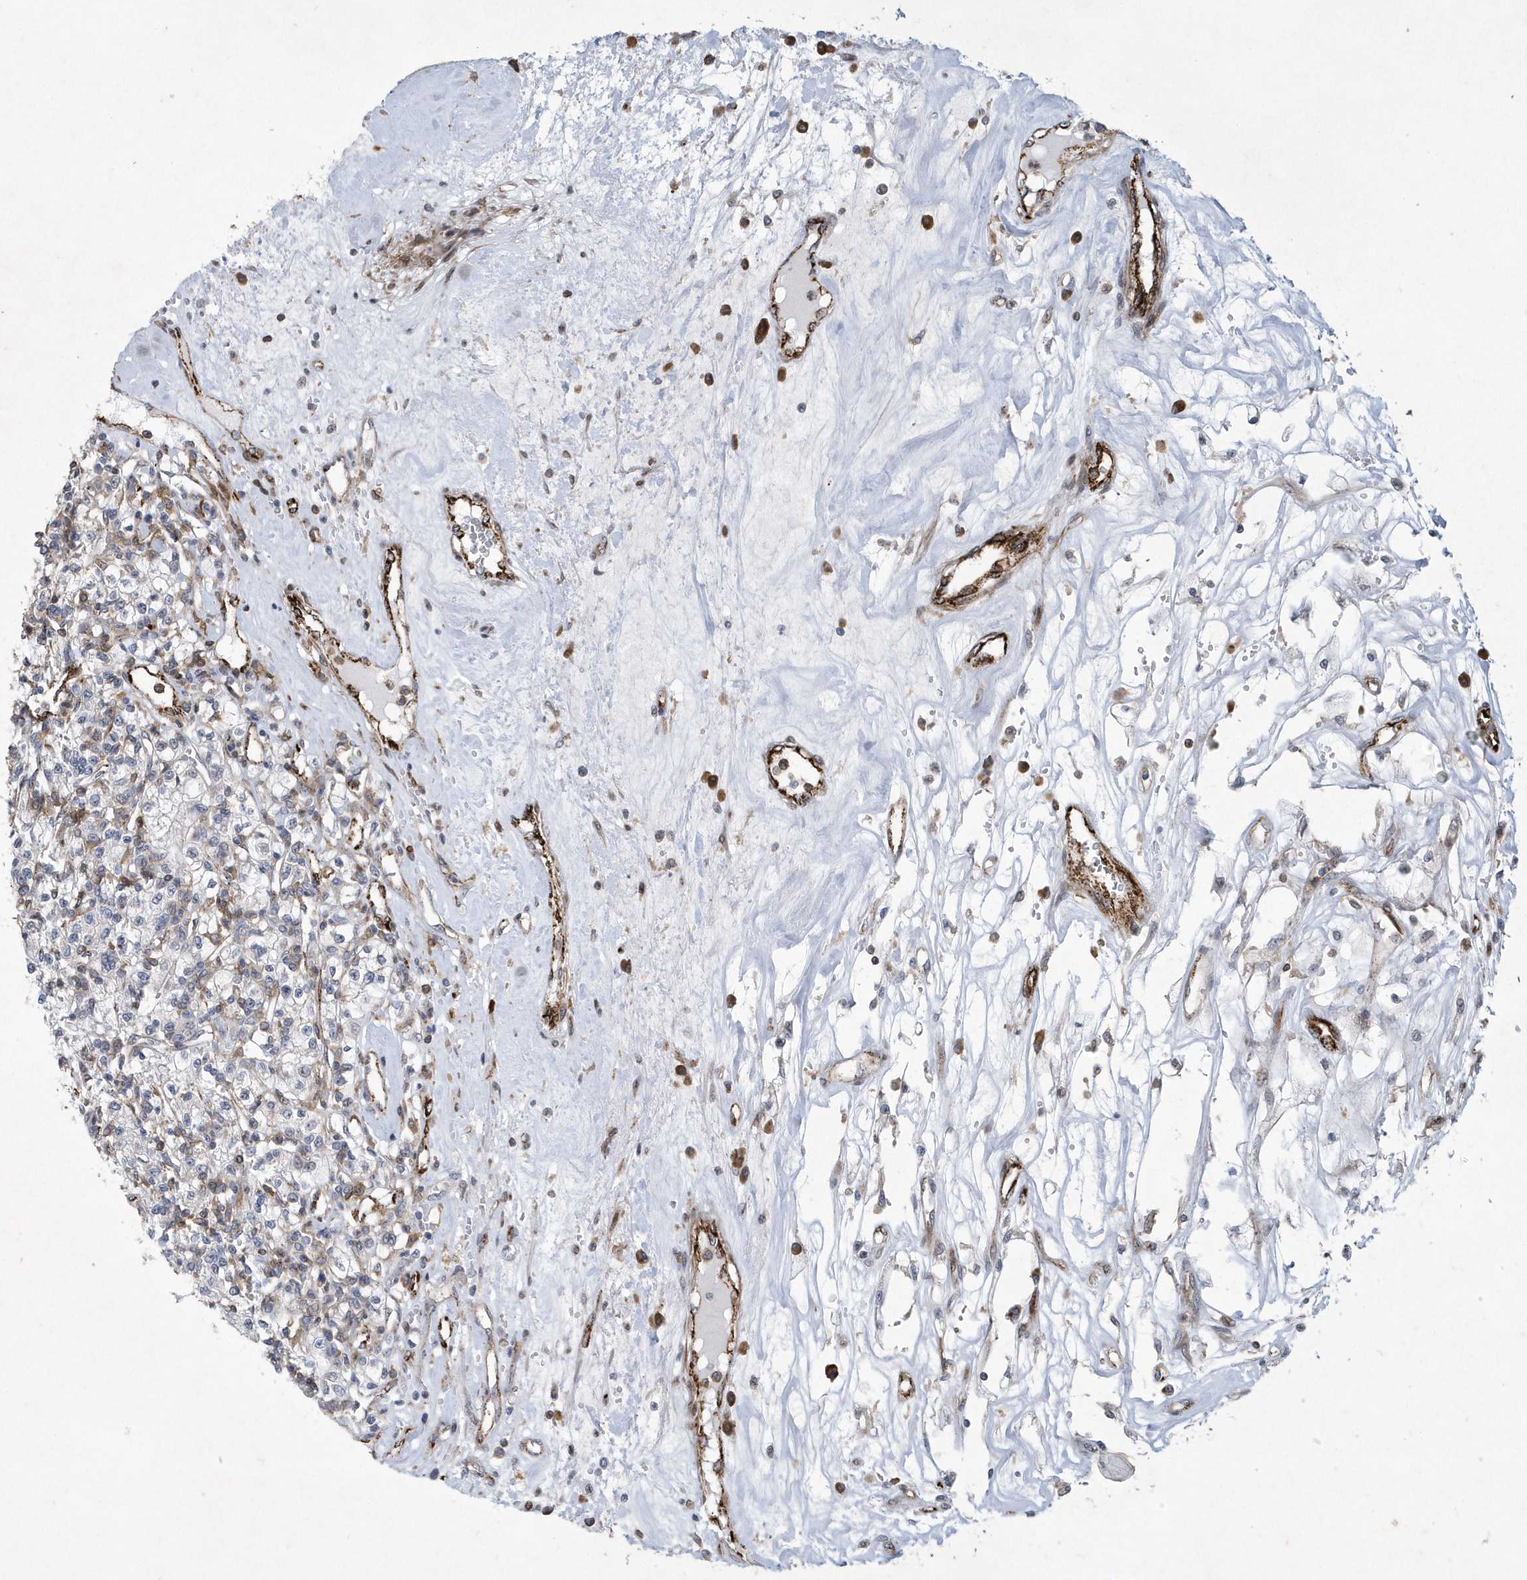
{"staining": {"intensity": "negative", "quantity": "none", "location": "none"}, "tissue": "renal cancer", "cell_type": "Tumor cells", "image_type": "cancer", "snomed": [{"axis": "morphology", "description": "Adenocarcinoma, NOS"}, {"axis": "topography", "description": "Kidney"}], "caption": "Micrograph shows no protein expression in tumor cells of adenocarcinoma (renal) tissue.", "gene": "N4BP2", "patient": {"sex": "female", "age": 59}}